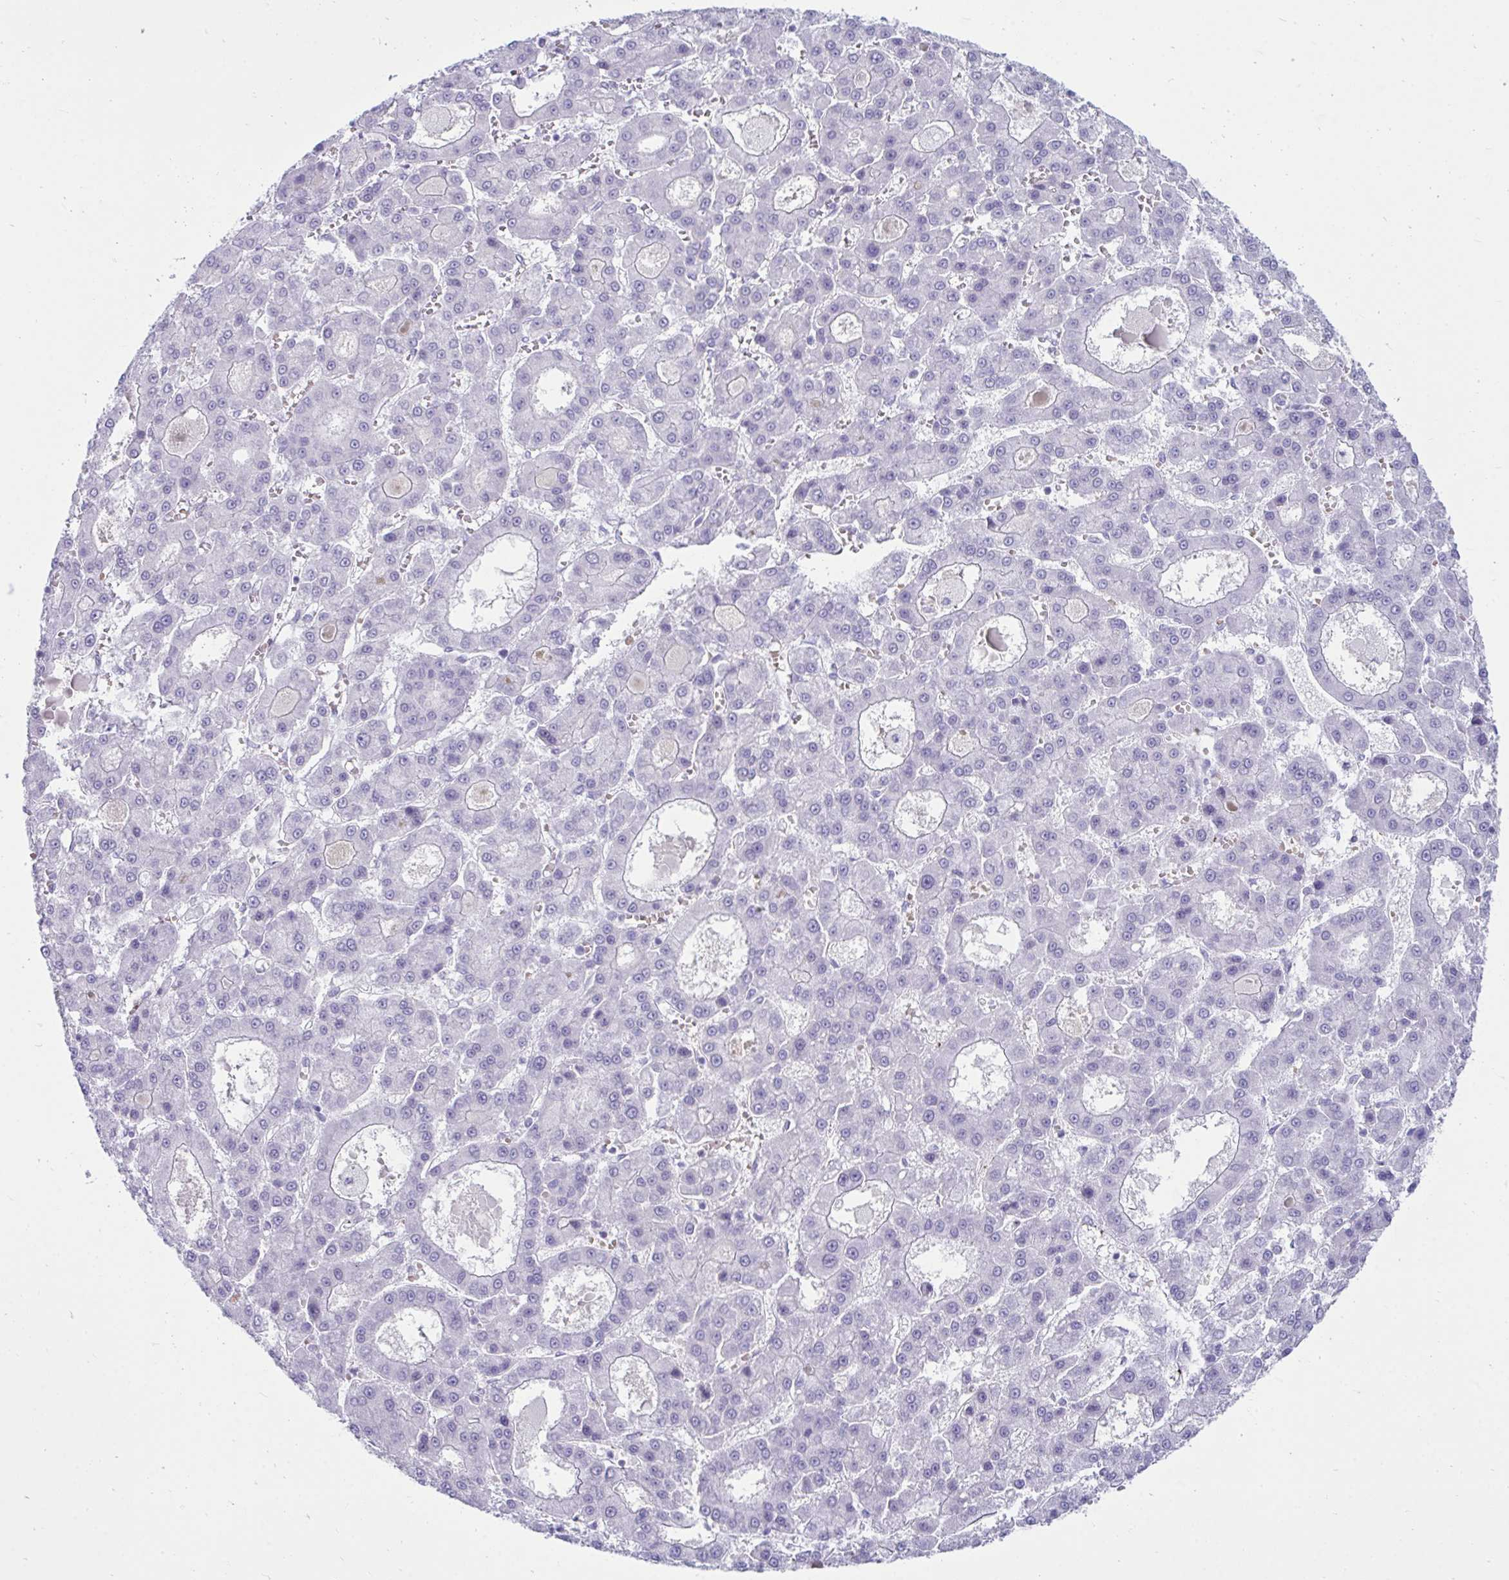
{"staining": {"intensity": "negative", "quantity": "none", "location": "none"}, "tissue": "liver cancer", "cell_type": "Tumor cells", "image_type": "cancer", "snomed": [{"axis": "morphology", "description": "Carcinoma, Hepatocellular, NOS"}, {"axis": "topography", "description": "Liver"}], "caption": "IHC image of liver cancer stained for a protein (brown), which demonstrates no positivity in tumor cells.", "gene": "UBL3", "patient": {"sex": "male", "age": 70}}